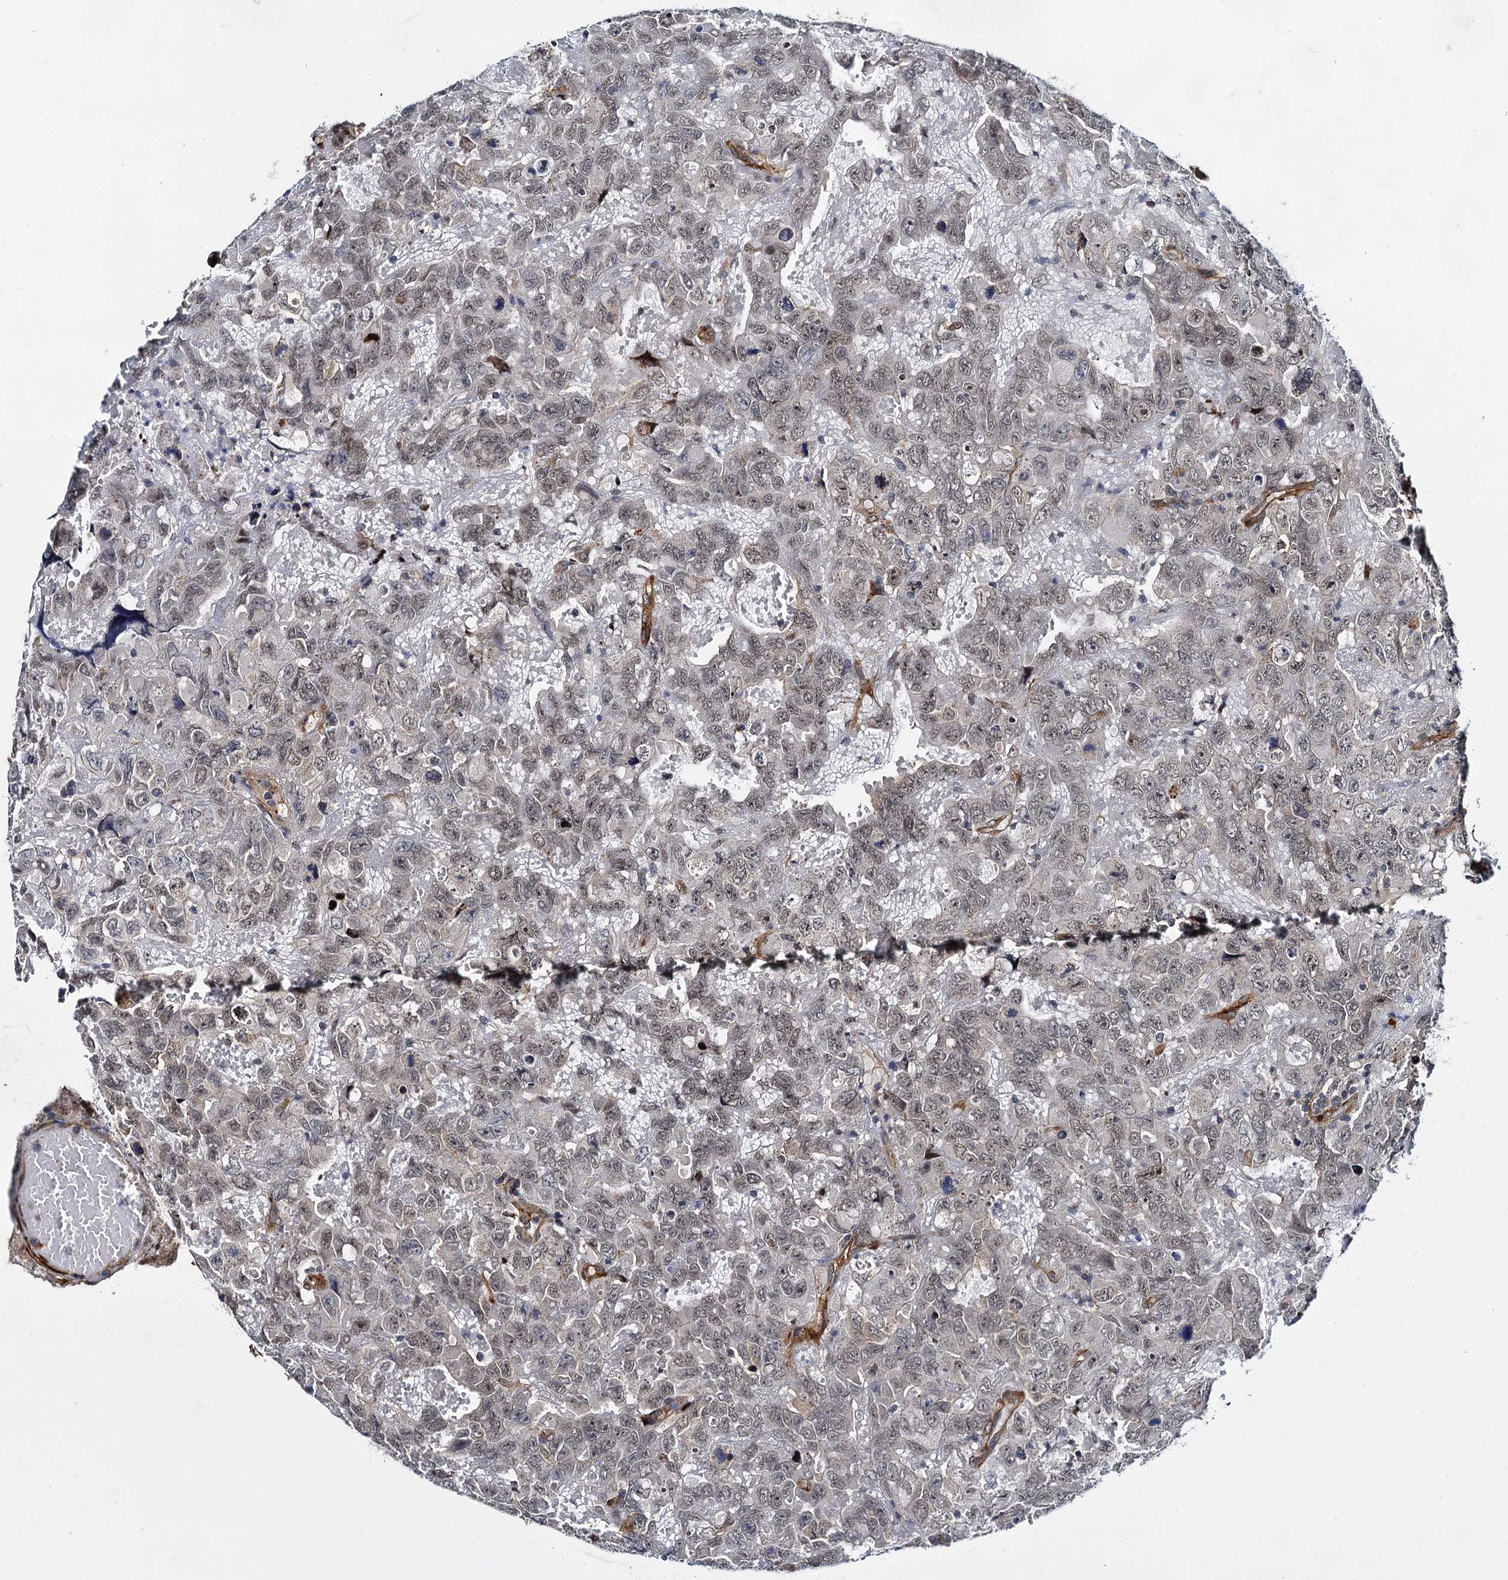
{"staining": {"intensity": "weak", "quantity": ">75%", "location": "nuclear"}, "tissue": "testis cancer", "cell_type": "Tumor cells", "image_type": "cancer", "snomed": [{"axis": "morphology", "description": "Carcinoma, Embryonal, NOS"}, {"axis": "topography", "description": "Testis"}], "caption": "IHC of testis cancer (embryonal carcinoma) exhibits low levels of weak nuclear expression in approximately >75% of tumor cells.", "gene": "ARHGAP42", "patient": {"sex": "male", "age": 45}}